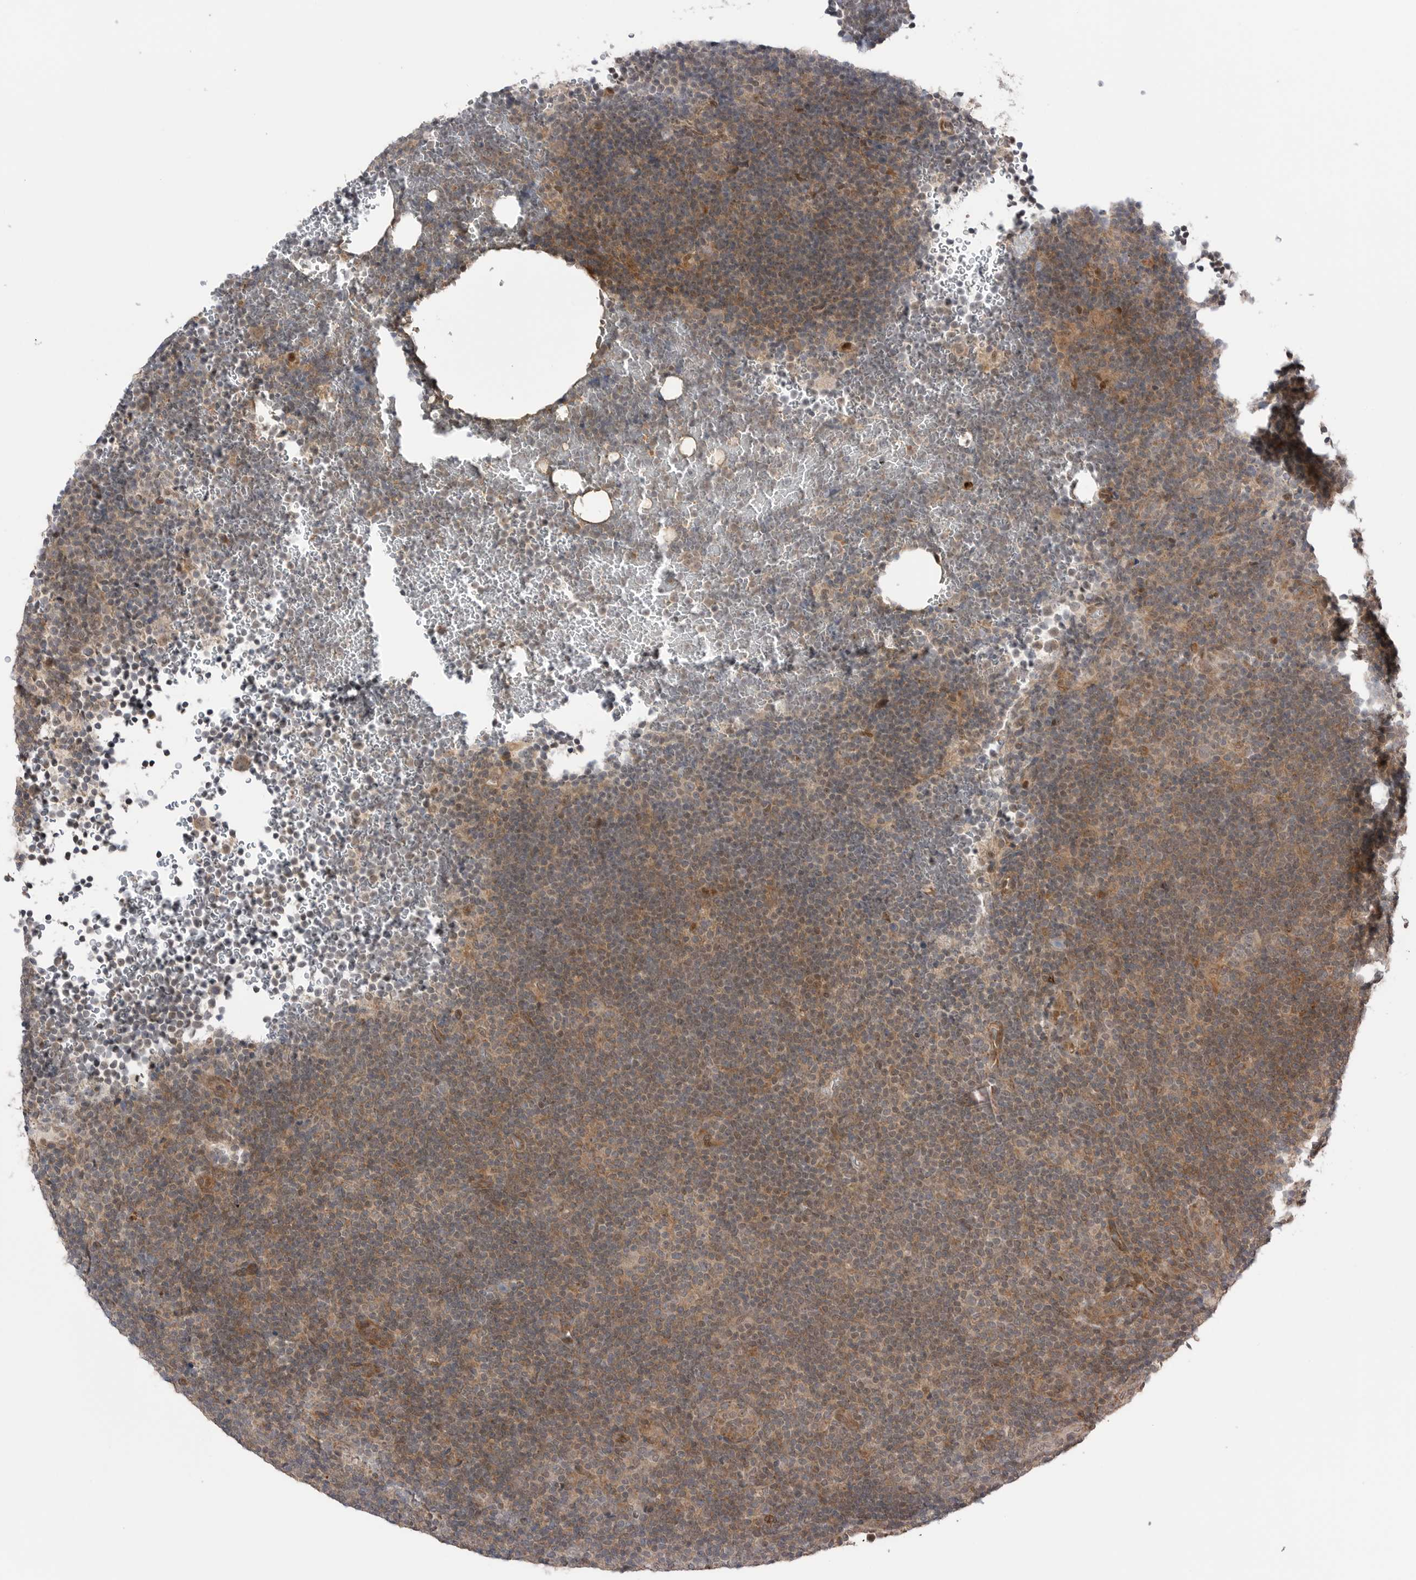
{"staining": {"intensity": "negative", "quantity": "none", "location": "none"}, "tissue": "lymphoma", "cell_type": "Tumor cells", "image_type": "cancer", "snomed": [{"axis": "morphology", "description": "Hodgkin's disease, NOS"}, {"axis": "topography", "description": "Lymph node"}], "caption": "Photomicrograph shows no protein staining in tumor cells of lymphoma tissue. (Immunohistochemistry (ihc), brightfield microscopy, high magnification).", "gene": "PEAK1", "patient": {"sex": "female", "age": 57}}